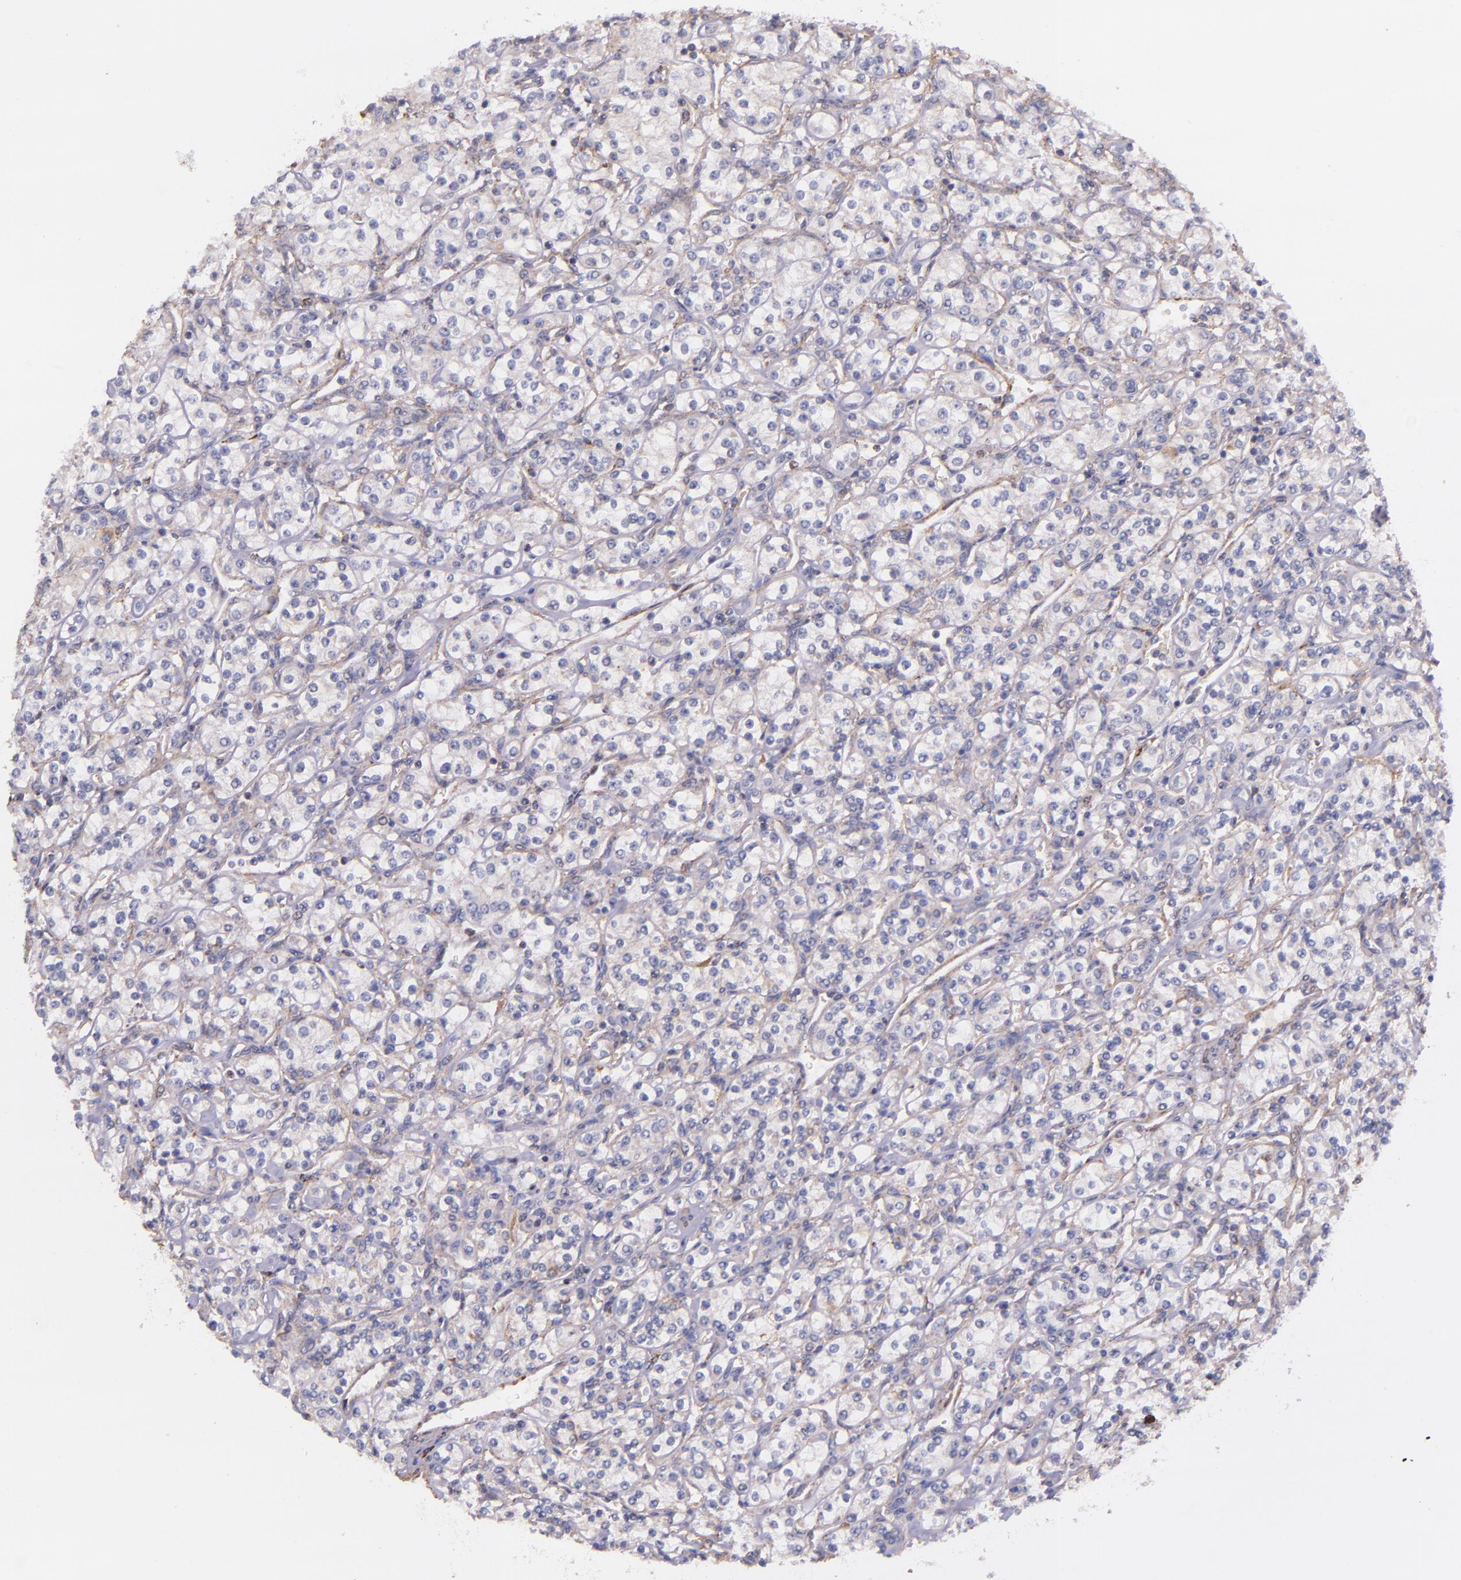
{"staining": {"intensity": "negative", "quantity": "none", "location": "none"}, "tissue": "renal cancer", "cell_type": "Tumor cells", "image_type": "cancer", "snomed": [{"axis": "morphology", "description": "Adenocarcinoma, NOS"}, {"axis": "topography", "description": "Kidney"}], "caption": "A photomicrograph of human adenocarcinoma (renal) is negative for staining in tumor cells. The staining was performed using DAB to visualize the protein expression in brown, while the nuclei were stained in blue with hematoxylin (Magnification: 20x).", "gene": "IDH3G", "patient": {"sex": "male", "age": 77}}